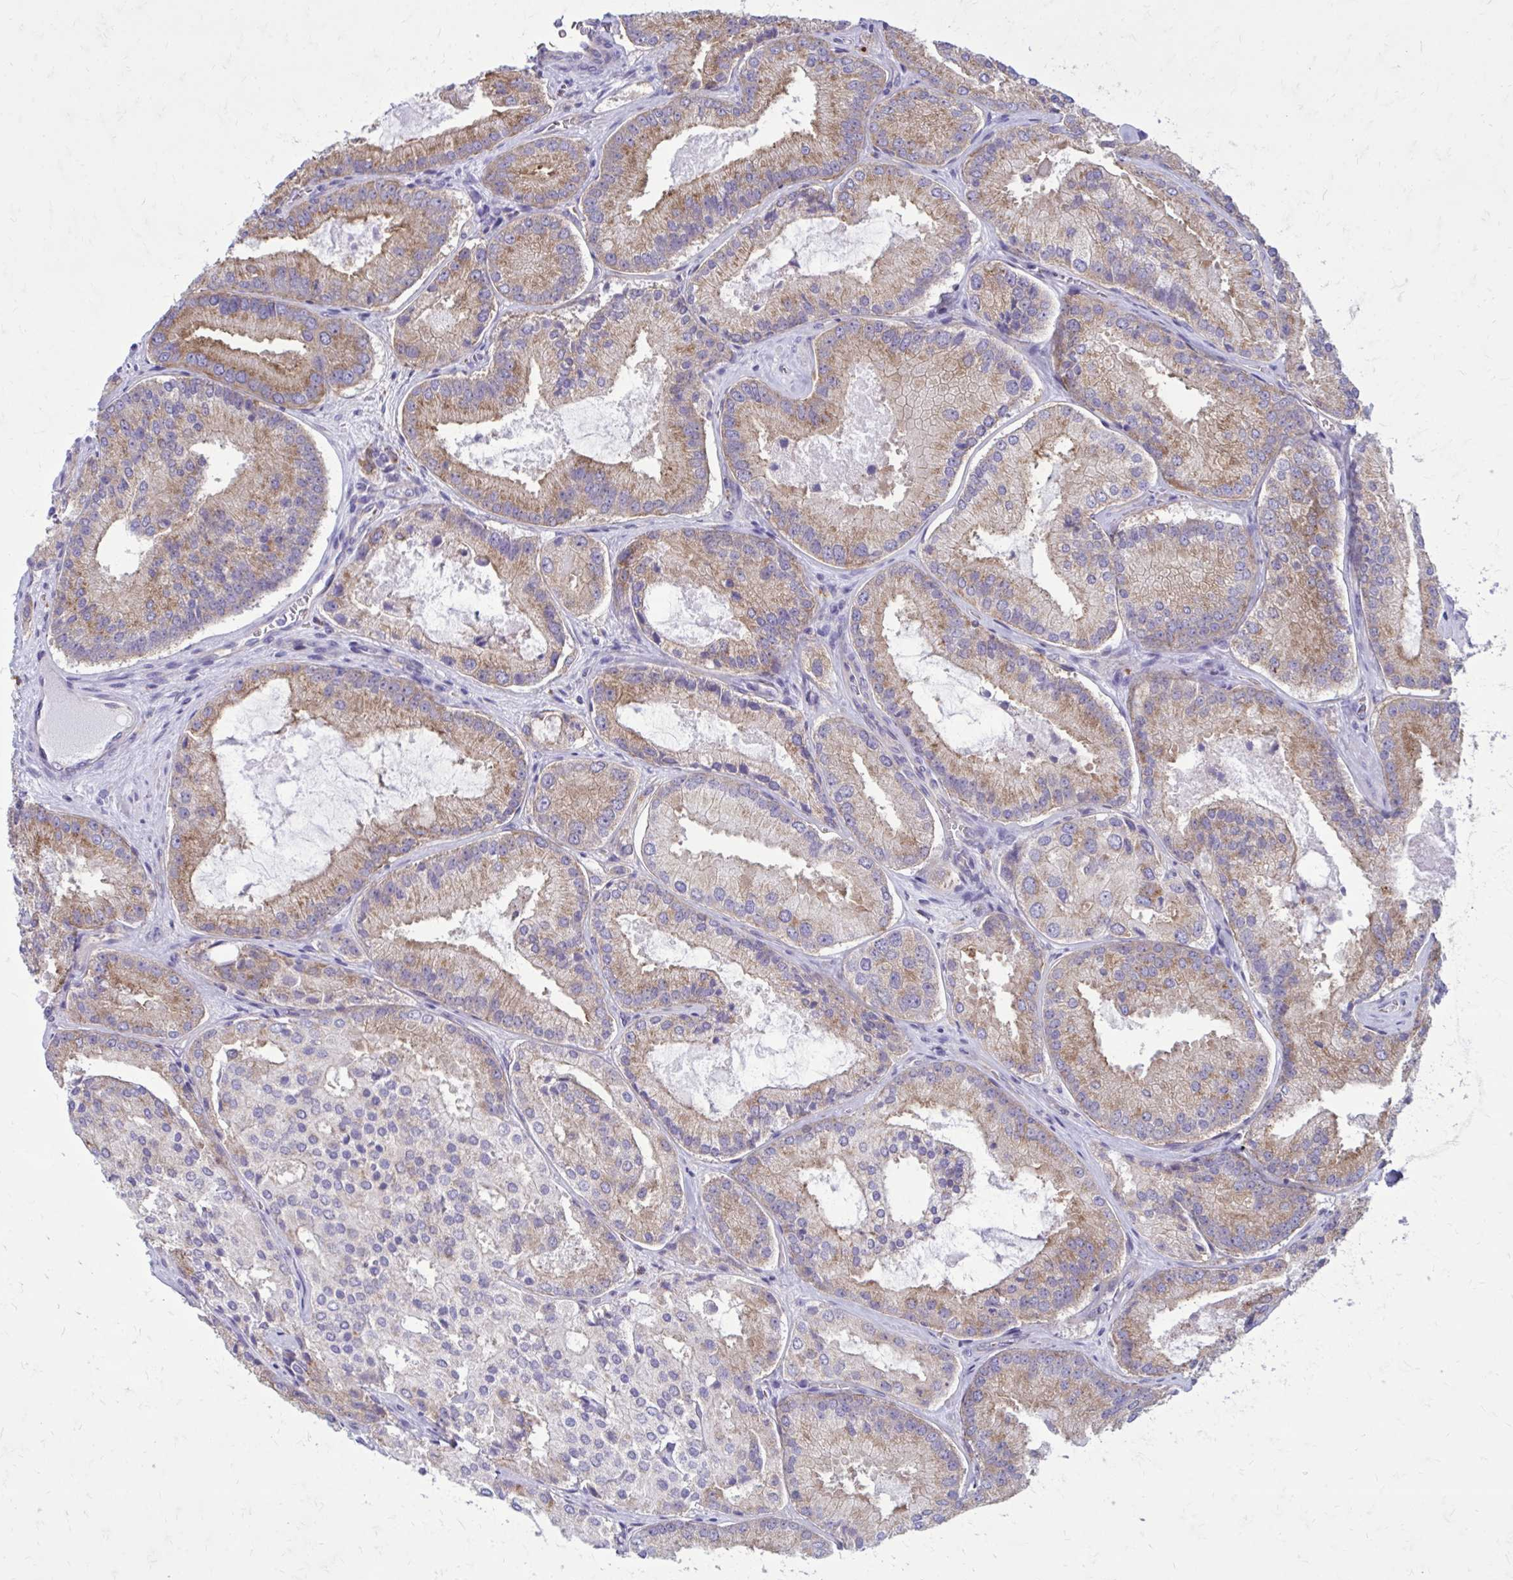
{"staining": {"intensity": "weak", "quantity": ">75%", "location": "cytoplasmic/membranous"}, "tissue": "prostate cancer", "cell_type": "Tumor cells", "image_type": "cancer", "snomed": [{"axis": "morphology", "description": "Adenocarcinoma, High grade"}, {"axis": "topography", "description": "Prostate"}], "caption": "Brown immunohistochemical staining in prostate high-grade adenocarcinoma reveals weak cytoplasmic/membranous positivity in about >75% of tumor cells. The staining was performed using DAB to visualize the protein expression in brown, while the nuclei were stained in blue with hematoxylin (Magnification: 20x).", "gene": "CLTA", "patient": {"sex": "male", "age": 73}}